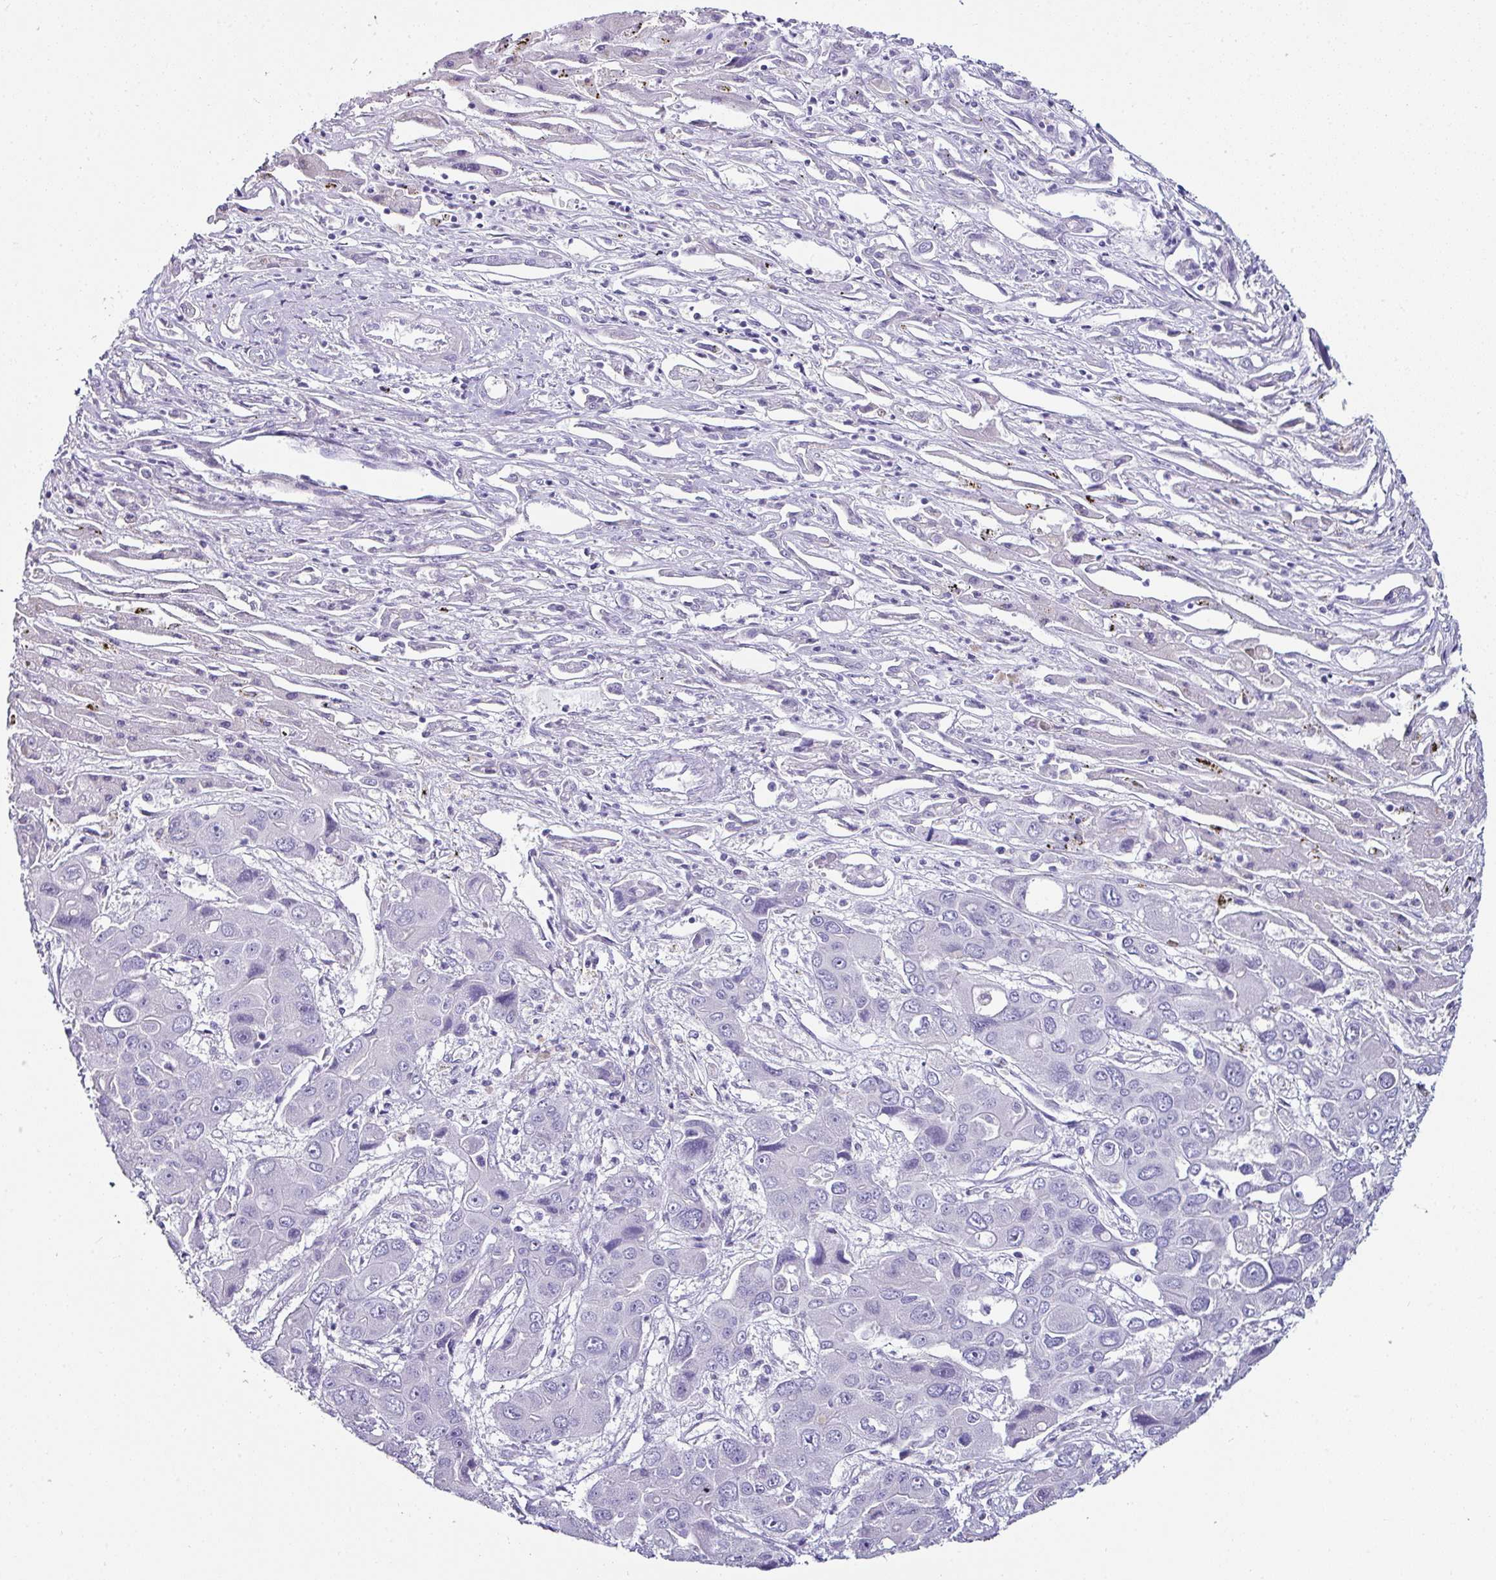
{"staining": {"intensity": "negative", "quantity": "none", "location": "none"}, "tissue": "liver cancer", "cell_type": "Tumor cells", "image_type": "cancer", "snomed": [{"axis": "morphology", "description": "Cholangiocarcinoma"}, {"axis": "topography", "description": "Liver"}], "caption": "Tumor cells are negative for brown protein staining in liver cancer. (Brightfield microscopy of DAB (3,3'-diaminobenzidine) immunohistochemistry (IHC) at high magnification).", "gene": "NAPSA", "patient": {"sex": "male", "age": 67}}